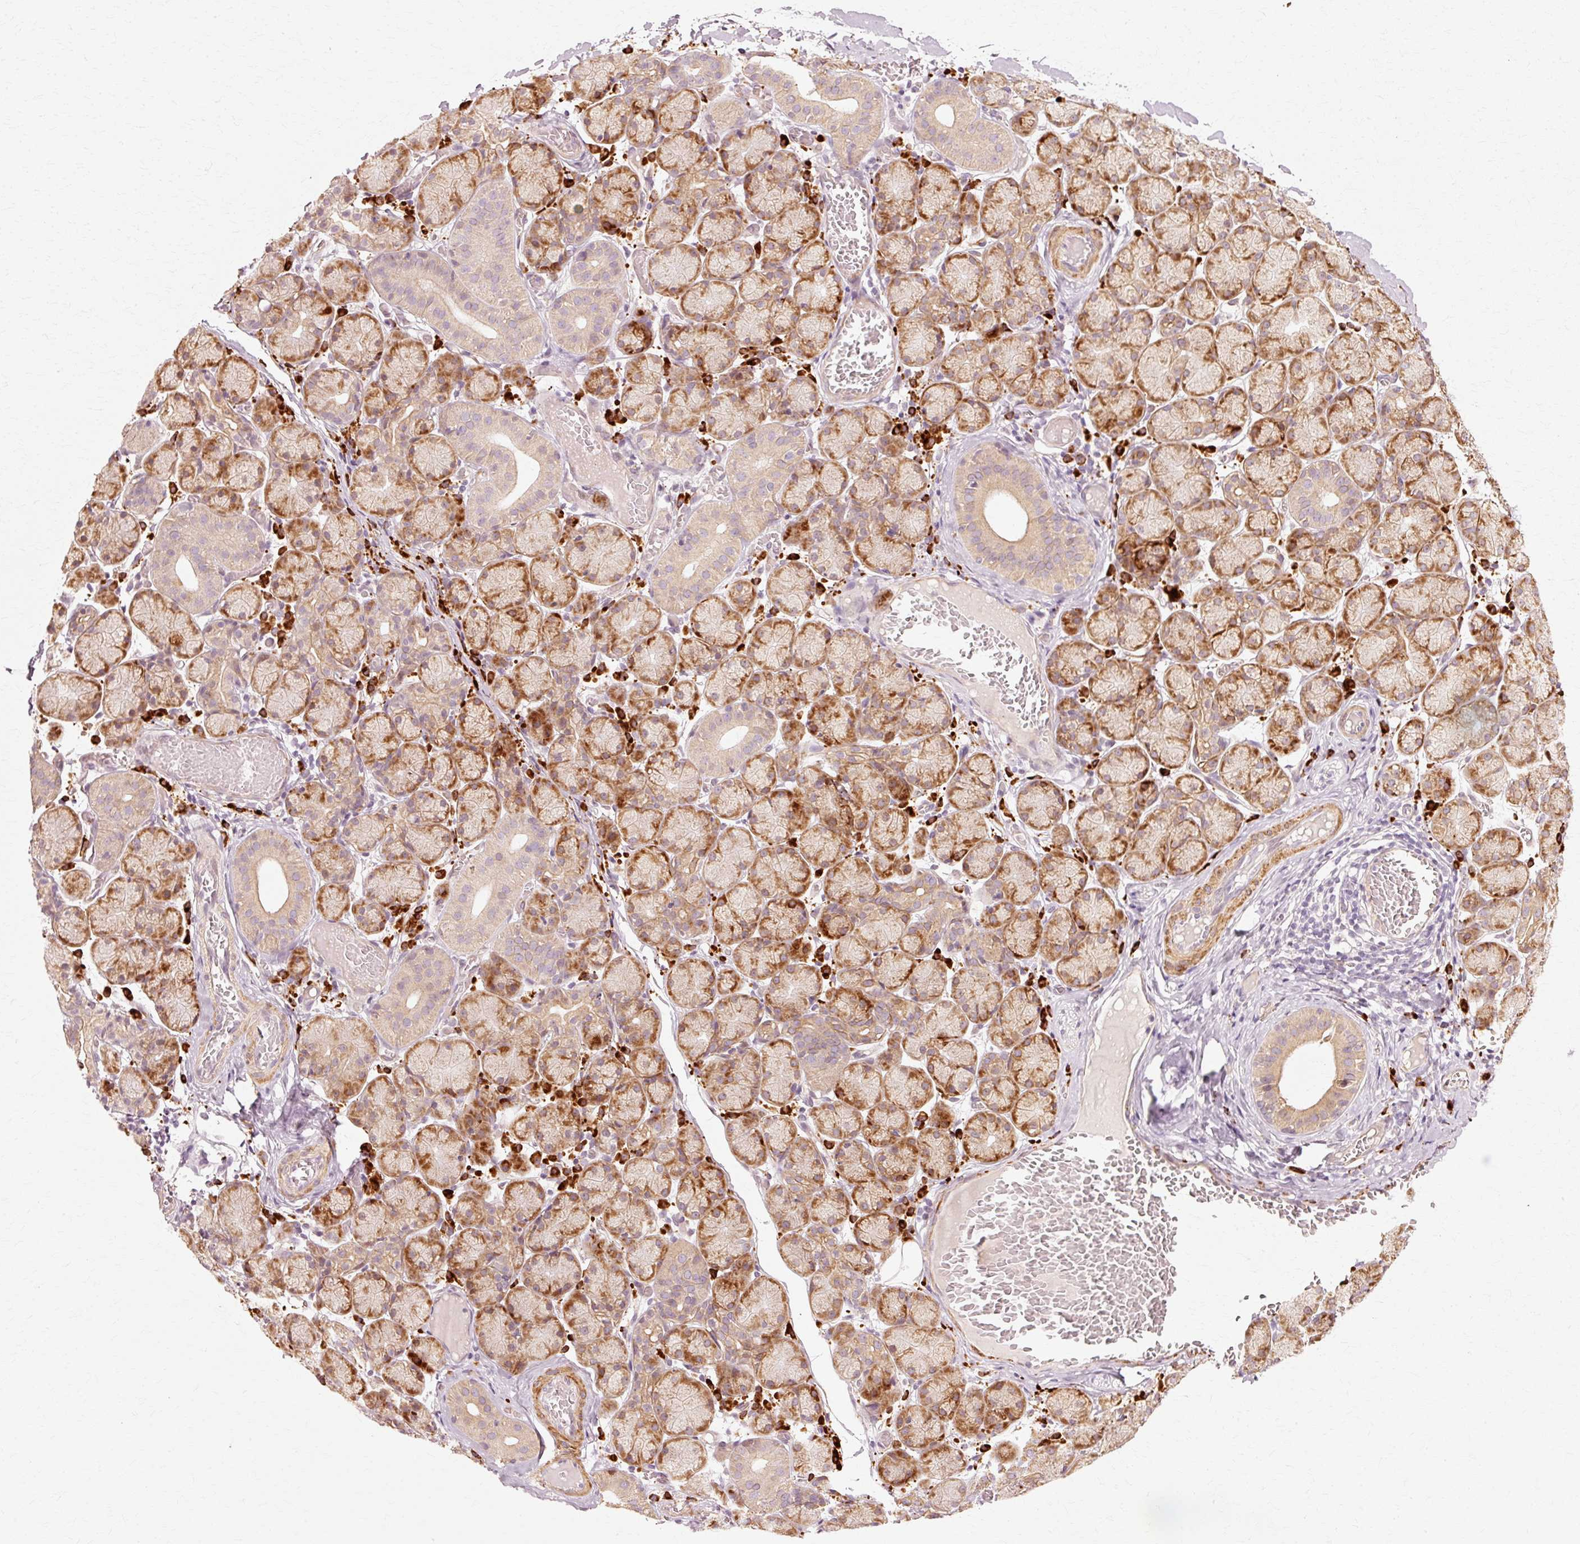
{"staining": {"intensity": "moderate", "quantity": "25%-75%", "location": "cytoplasmic/membranous"}, "tissue": "salivary gland", "cell_type": "Glandular cells", "image_type": "normal", "snomed": [{"axis": "morphology", "description": "Normal tissue, NOS"}, {"axis": "topography", "description": "Salivary gland"}], "caption": "Protein staining reveals moderate cytoplasmic/membranous expression in about 25%-75% of glandular cells in normal salivary gland.", "gene": "RANBP2", "patient": {"sex": "female", "age": 24}}